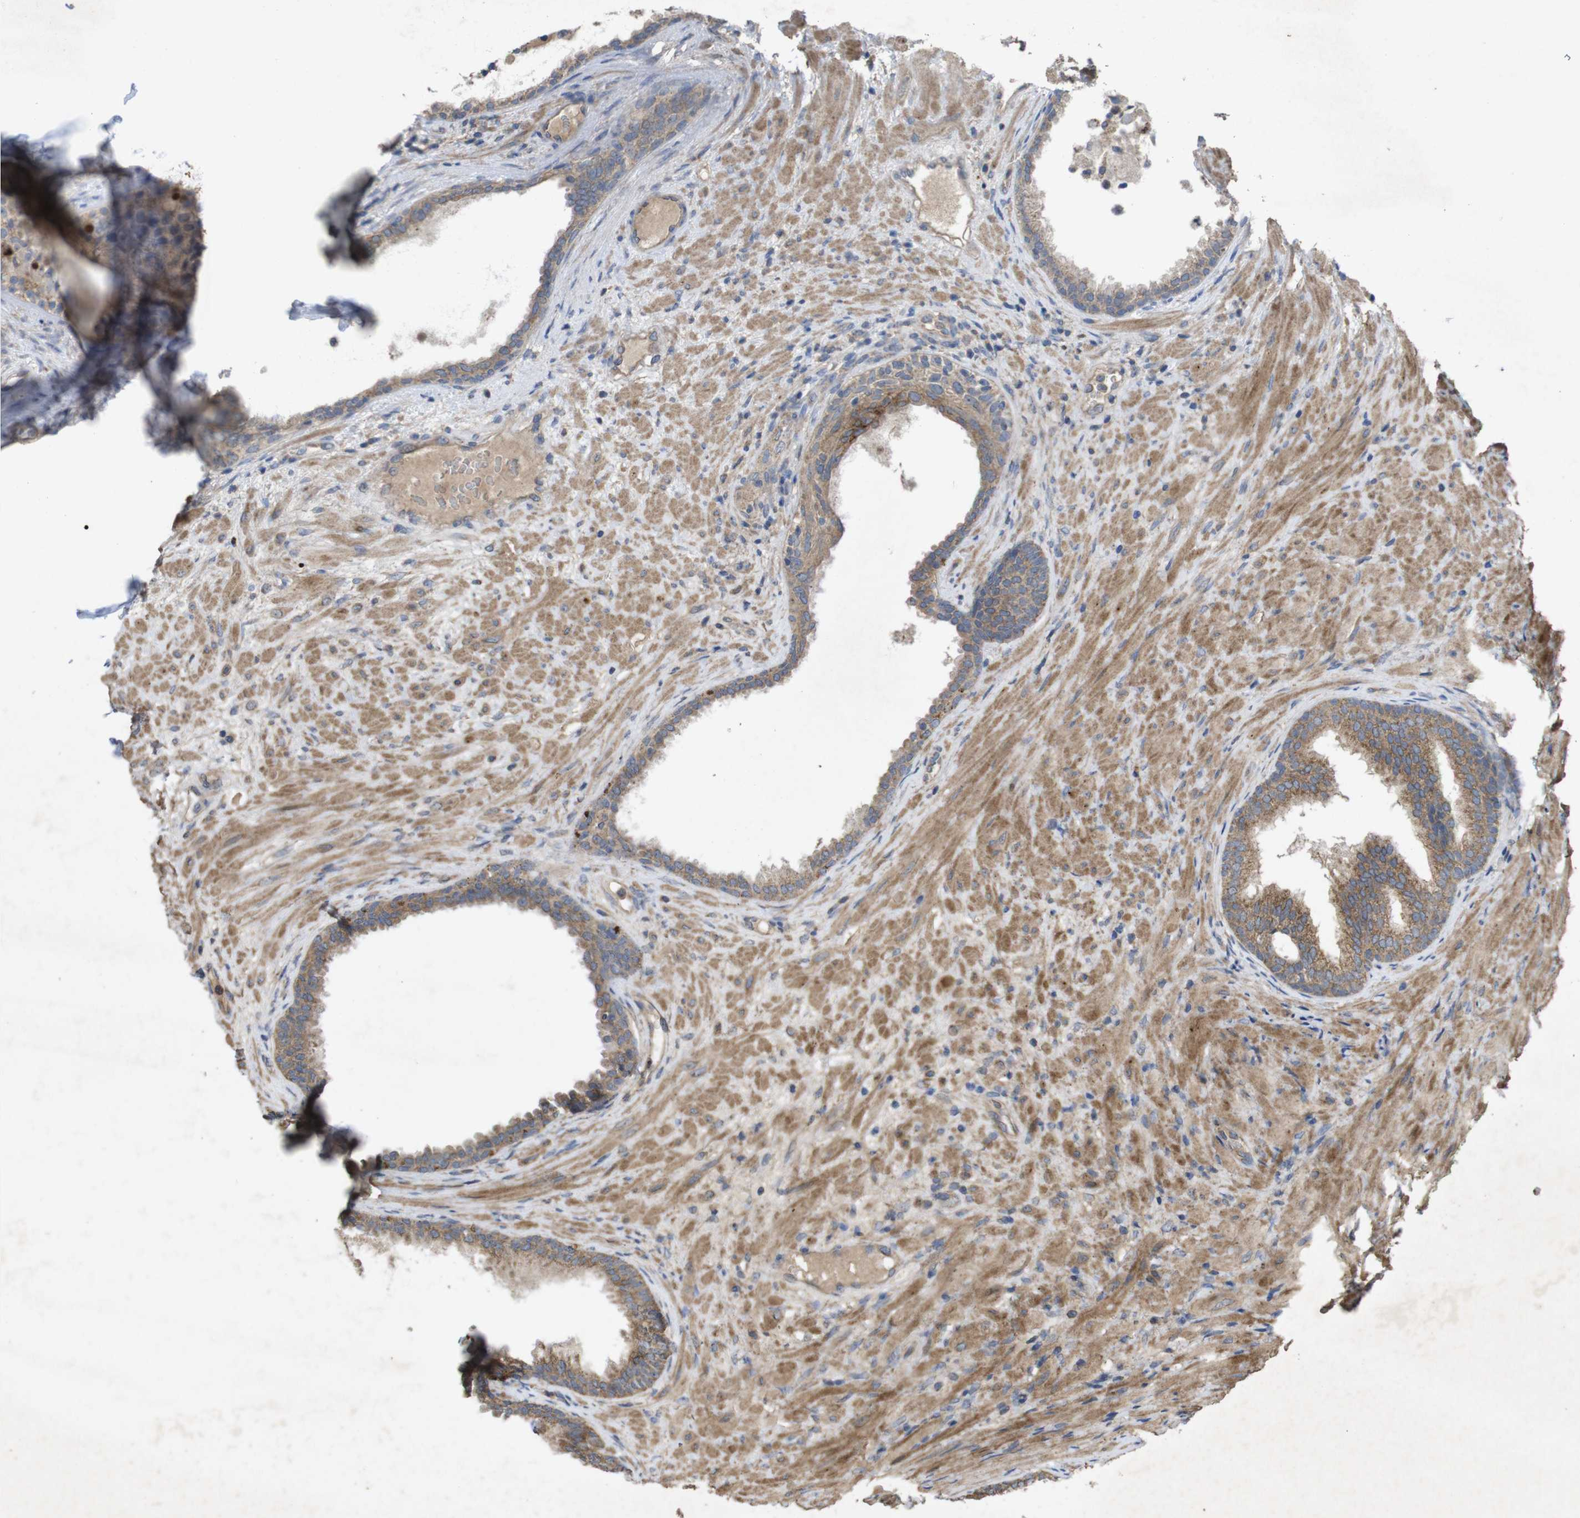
{"staining": {"intensity": "strong", "quantity": ">75%", "location": "cytoplasmic/membranous"}, "tissue": "prostate", "cell_type": "Glandular cells", "image_type": "normal", "snomed": [{"axis": "morphology", "description": "Normal tissue, NOS"}, {"axis": "topography", "description": "Prostate"}], "caption": "Immunohistochemical staining of benign prostate displays >75% levels of strong cytoplasmic/membranous protein staining in approximately >75% of glandular cells. (DAB IHC, brown staining for protein, blue staining for nuclei).", "gene": "KCNS3", "patient": {"sex": "male", "age": 76}}